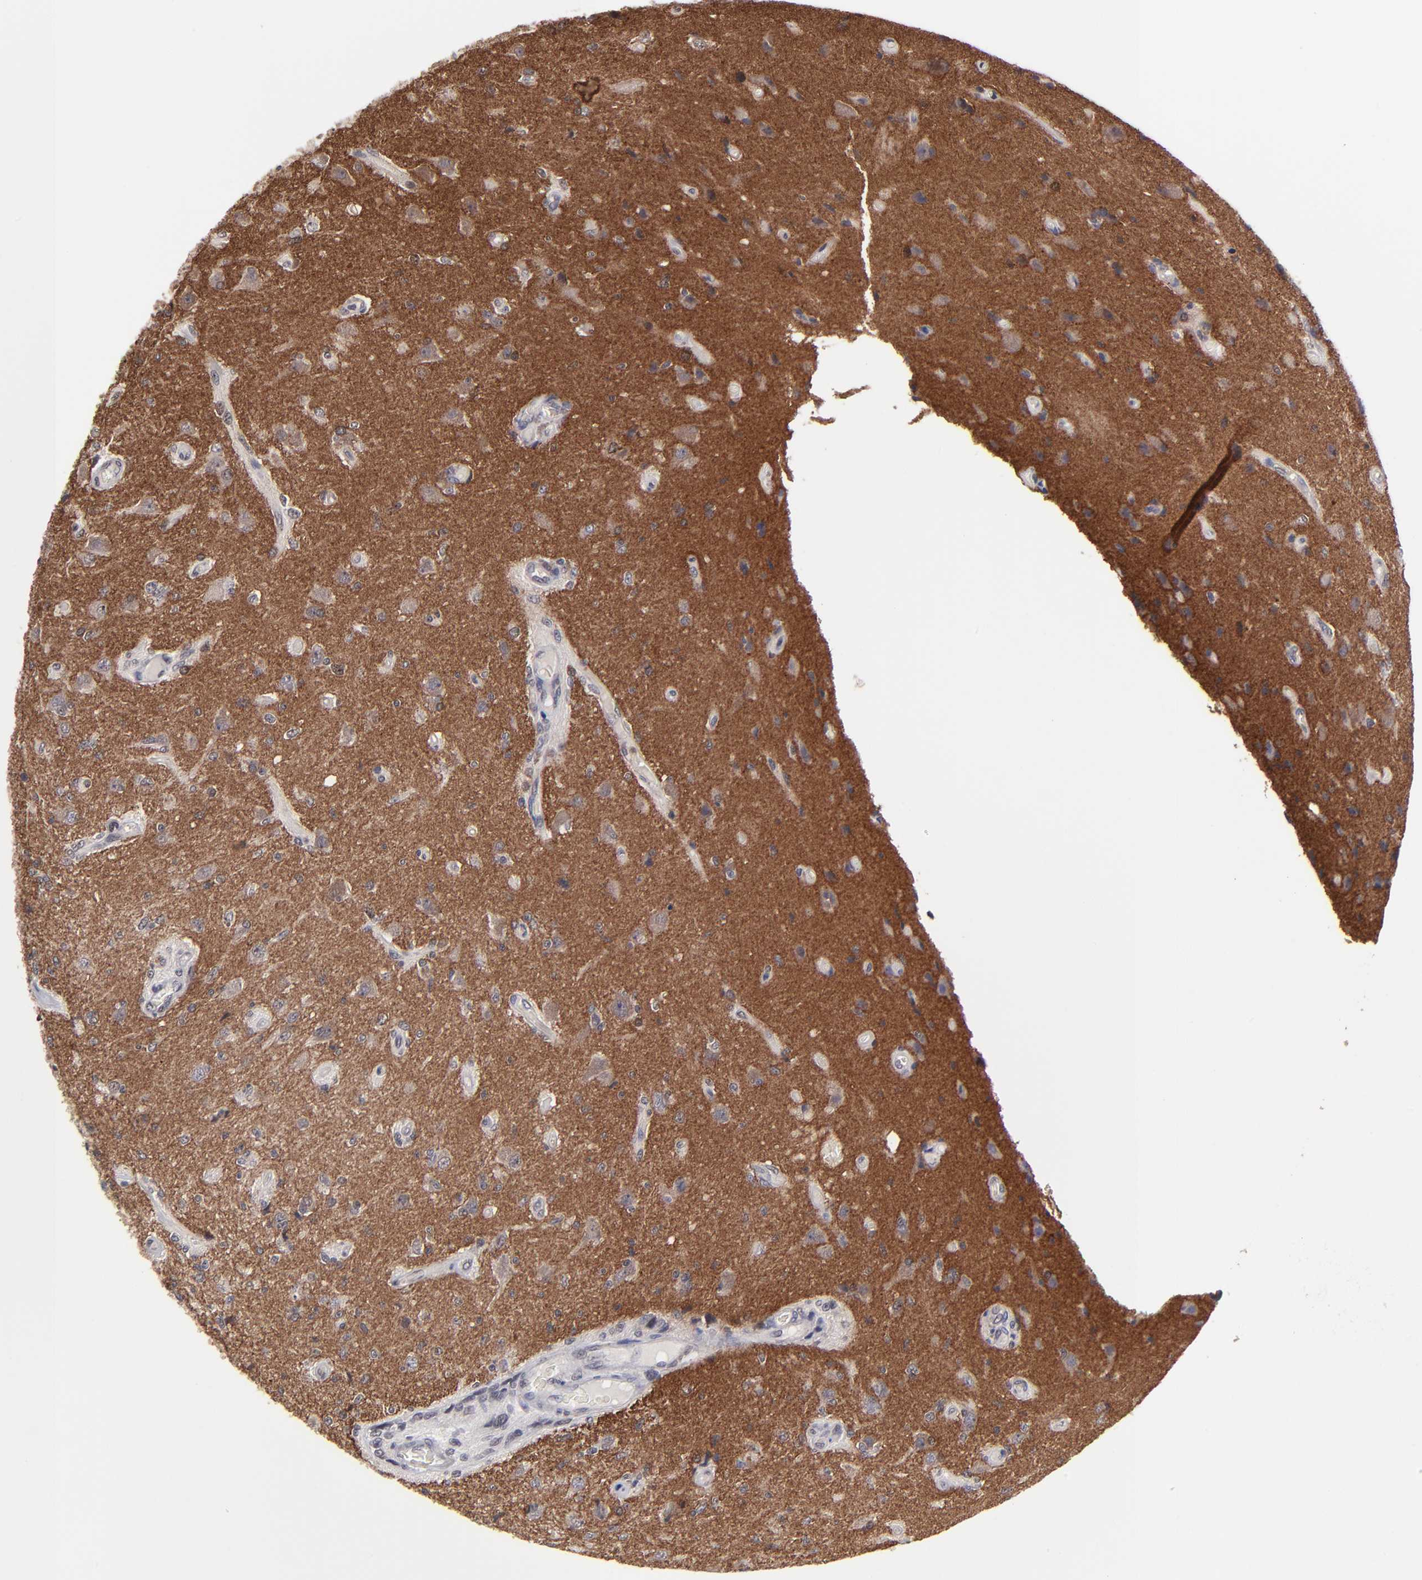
{"staining": {"intensity": "weak", "quantity": "<25%", "location": "cytoplasmic/membranous"}, "tissue": "glioma", "cell_type": "Tumor cells", "image_type": "cancer", "snomed": [{"axis": "morphology", "description": "Normal tissue, NOS"}, {"axis": "morphology", "description": "Glioma, malignant, High grade"}, {"axis": "topography", "description": "Cerebral cortex"}], "caption": "This is a histopathology image of immunohistochemistry staining of glioma, which shows no positivity in tumor cells. (DAB (3,3'-diaminobenzidine) immunohistochemistry (IHC) visualized using brightfield microscopy, high magnification).", "gene": "ZNF419", "patient": {"sex": "male", "age": 77}}